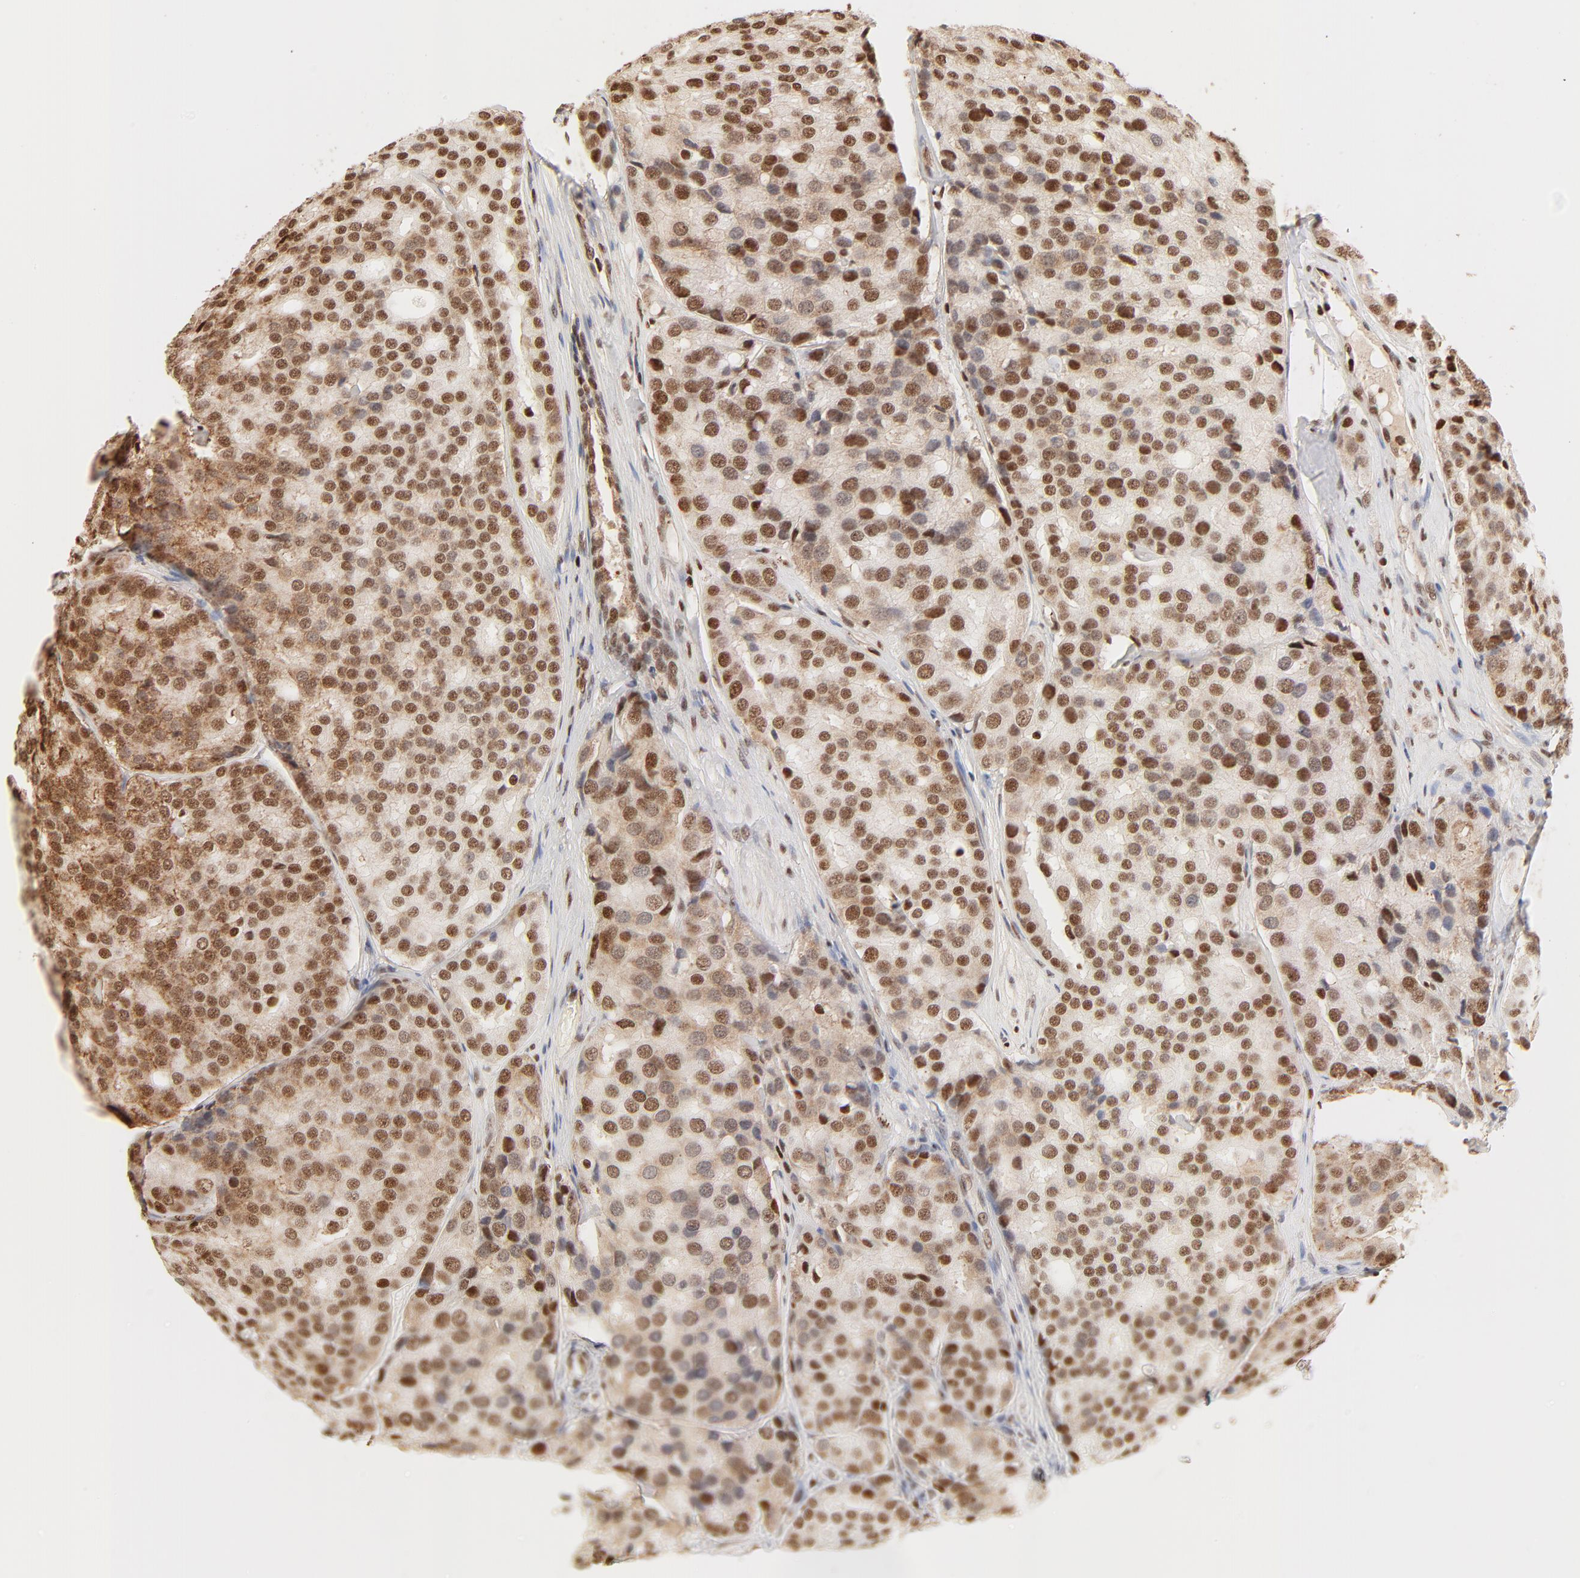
{"staining": {"intensity": "strong", "quantity": ">75%", "location": "cytoplasmic/membranous,nuclear"}, "tissue": "prostate cancer", "cell_type": "Tumor cells", "image_type": "cancer", "snomed": [{"axis": "morphology", "description": "Adenocarcinoma, High grade"}, {"axis": "topography", "description": "Prostate"}], "caption": "The immunohistochemical stain labels strong cytoplasmic/membranous and nuclear positivity in tumor cells of prostate high-grade adenocarcinoma tissue.", "gene": "FAM50A", "patient": {"sex": "male", "age": 64}}